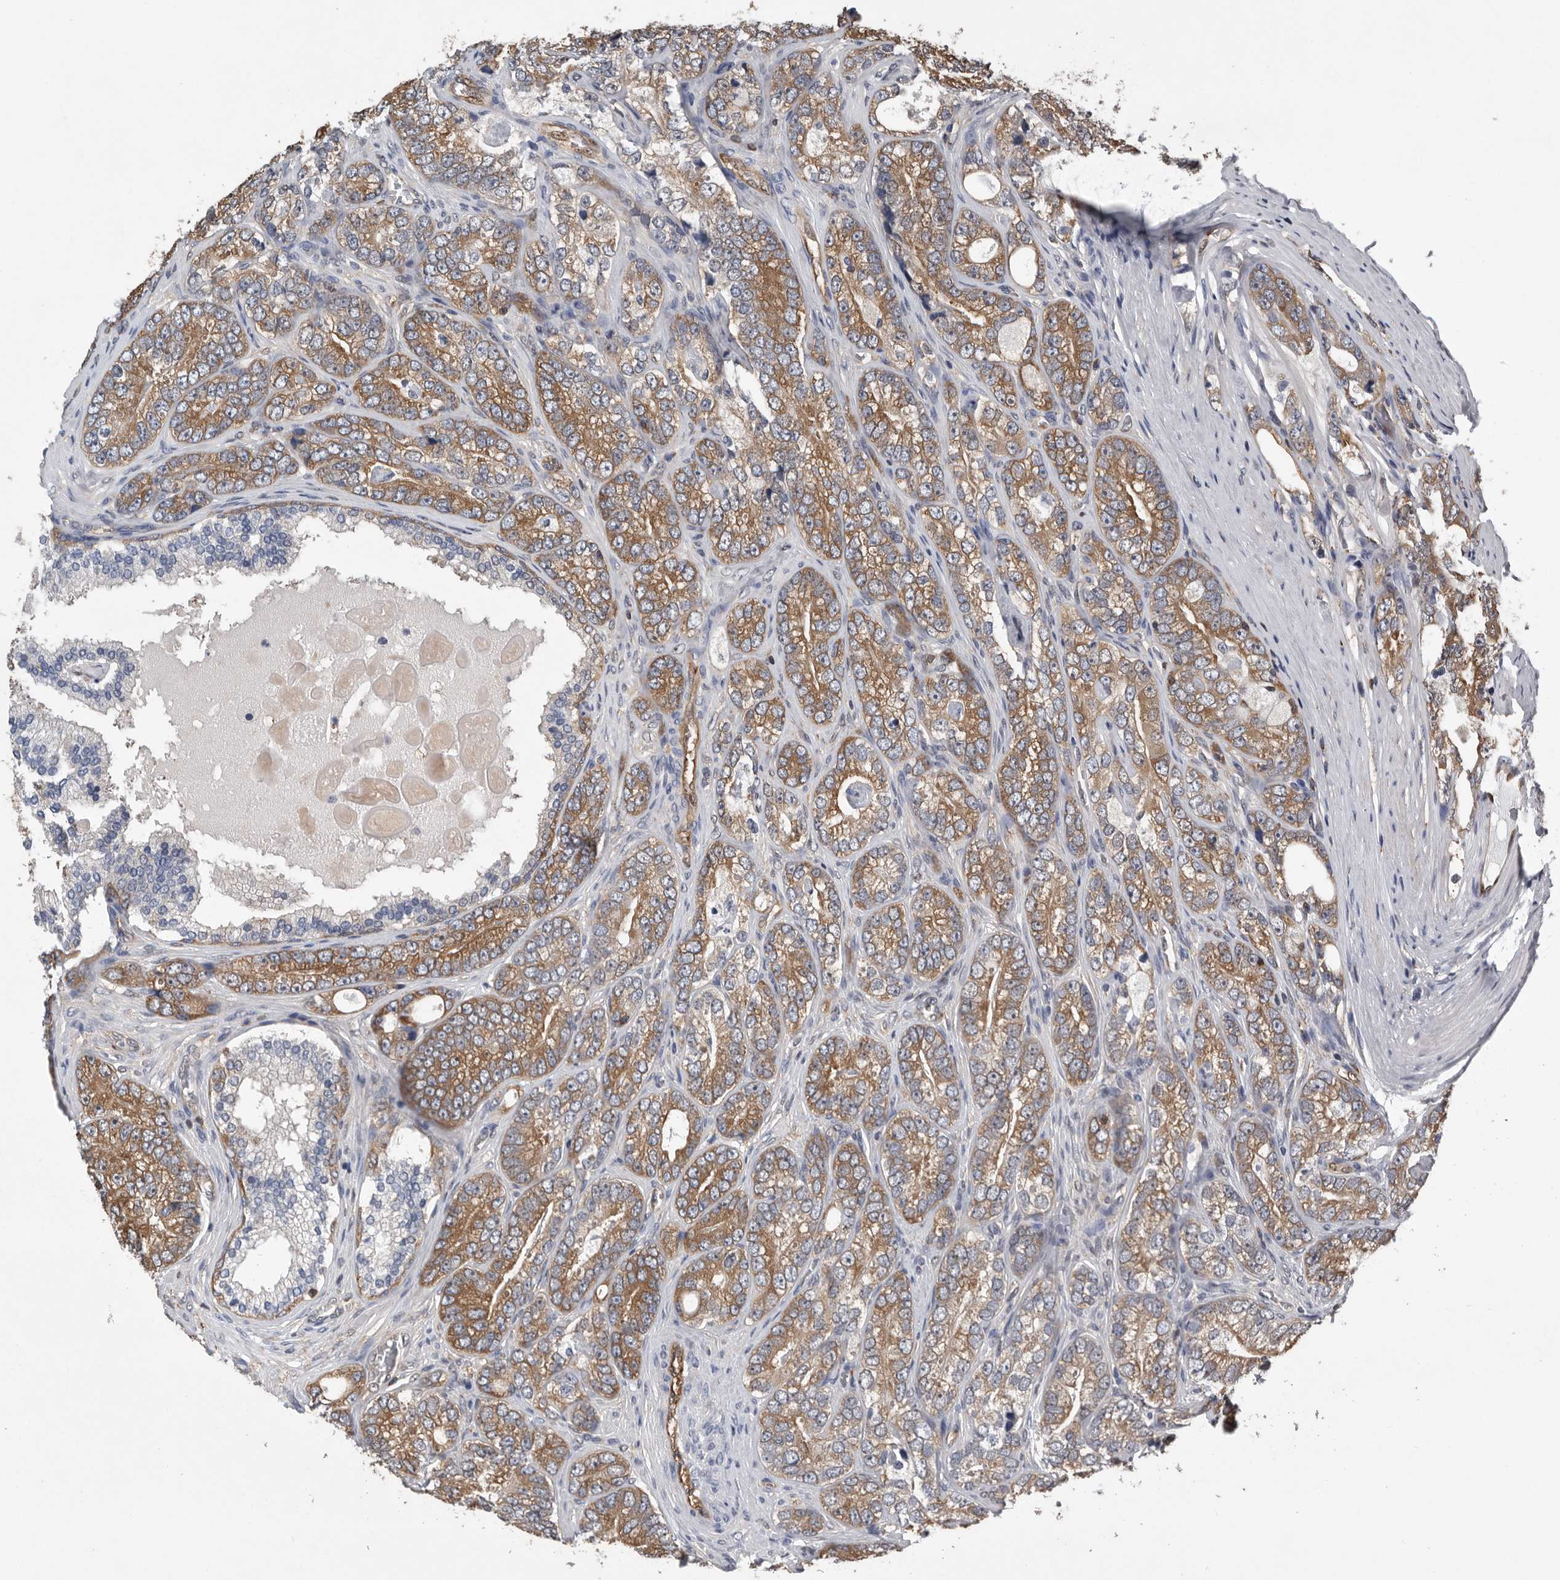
{"staining": {"intensity": "moderate", "quantity": ">75%", "location": "cytoplasmic/membranous"}, "tissue": "prostate cancer", "cell_type": "Tumor cells", "image_type": "cancer", "snomed": [{"axis": "morphology", "description": "Adenocarcinoma, High grade"}, {"axis": "topography", "description": "Prostate"}], "caption": "Protein staining of prostate cancer tissue exhibits moderate cytoplasmic/membranous expression in about >75% of tumor cells.", "gene": "PDCD4", "patient": {"sex": "male", "age": 56}}